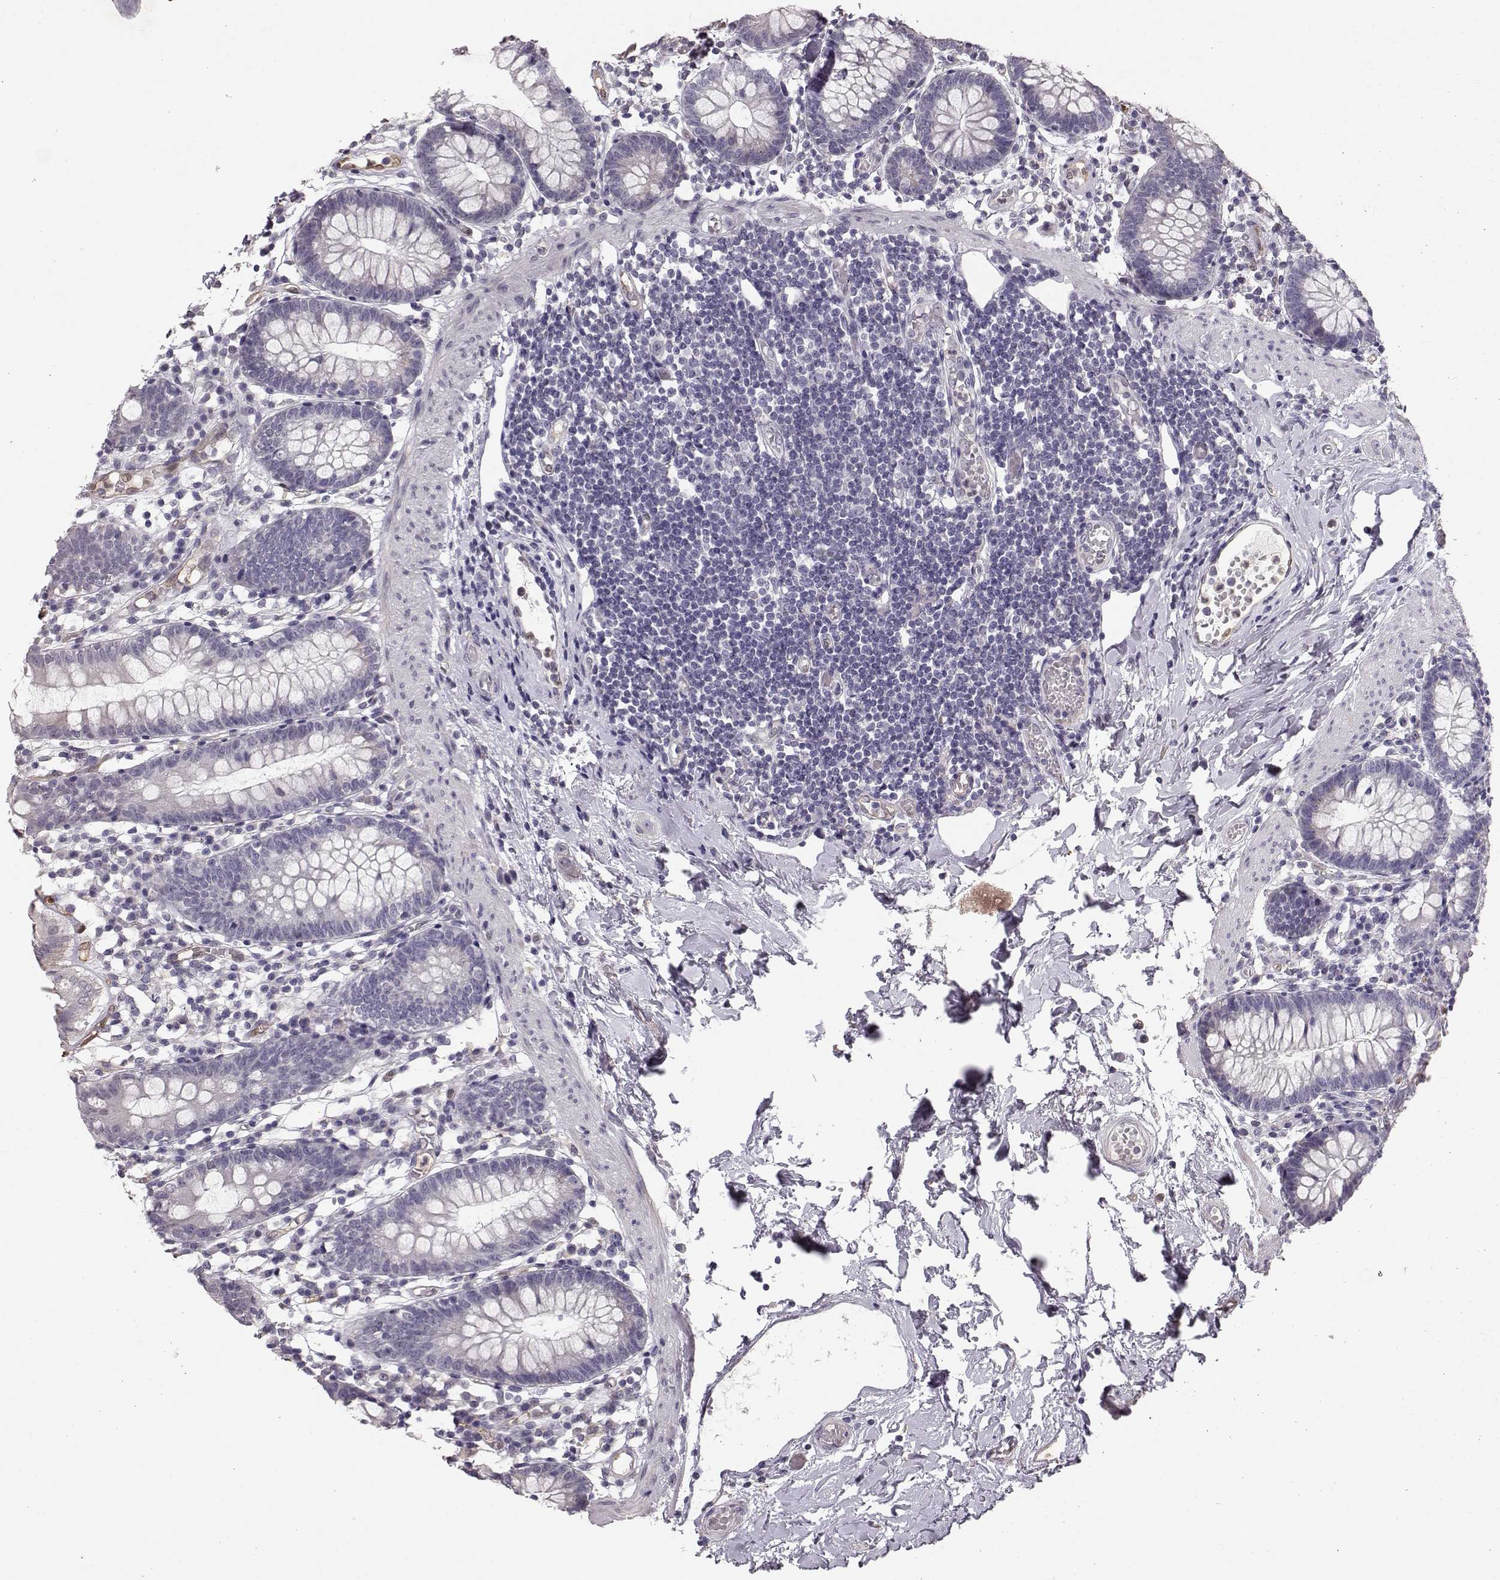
{"staining": {"intensity": "weak", "quantity": "<25%", "location": "cytoplasmic/membranous"}, "tissue": "small intestine", "cell_type": "Glandular cells", "image_type": "normal", "snomed": [{"axis": "morphology", "description": "Normal tissue, NOS"}, {"axis": "topography", "description": "Small intestine"}], "caption": "Small intestine stained for a protein using IHC shows no positivity glandular cells.", "gene": "POU1F1", "patient": {"sex": "female", "age": 90}}